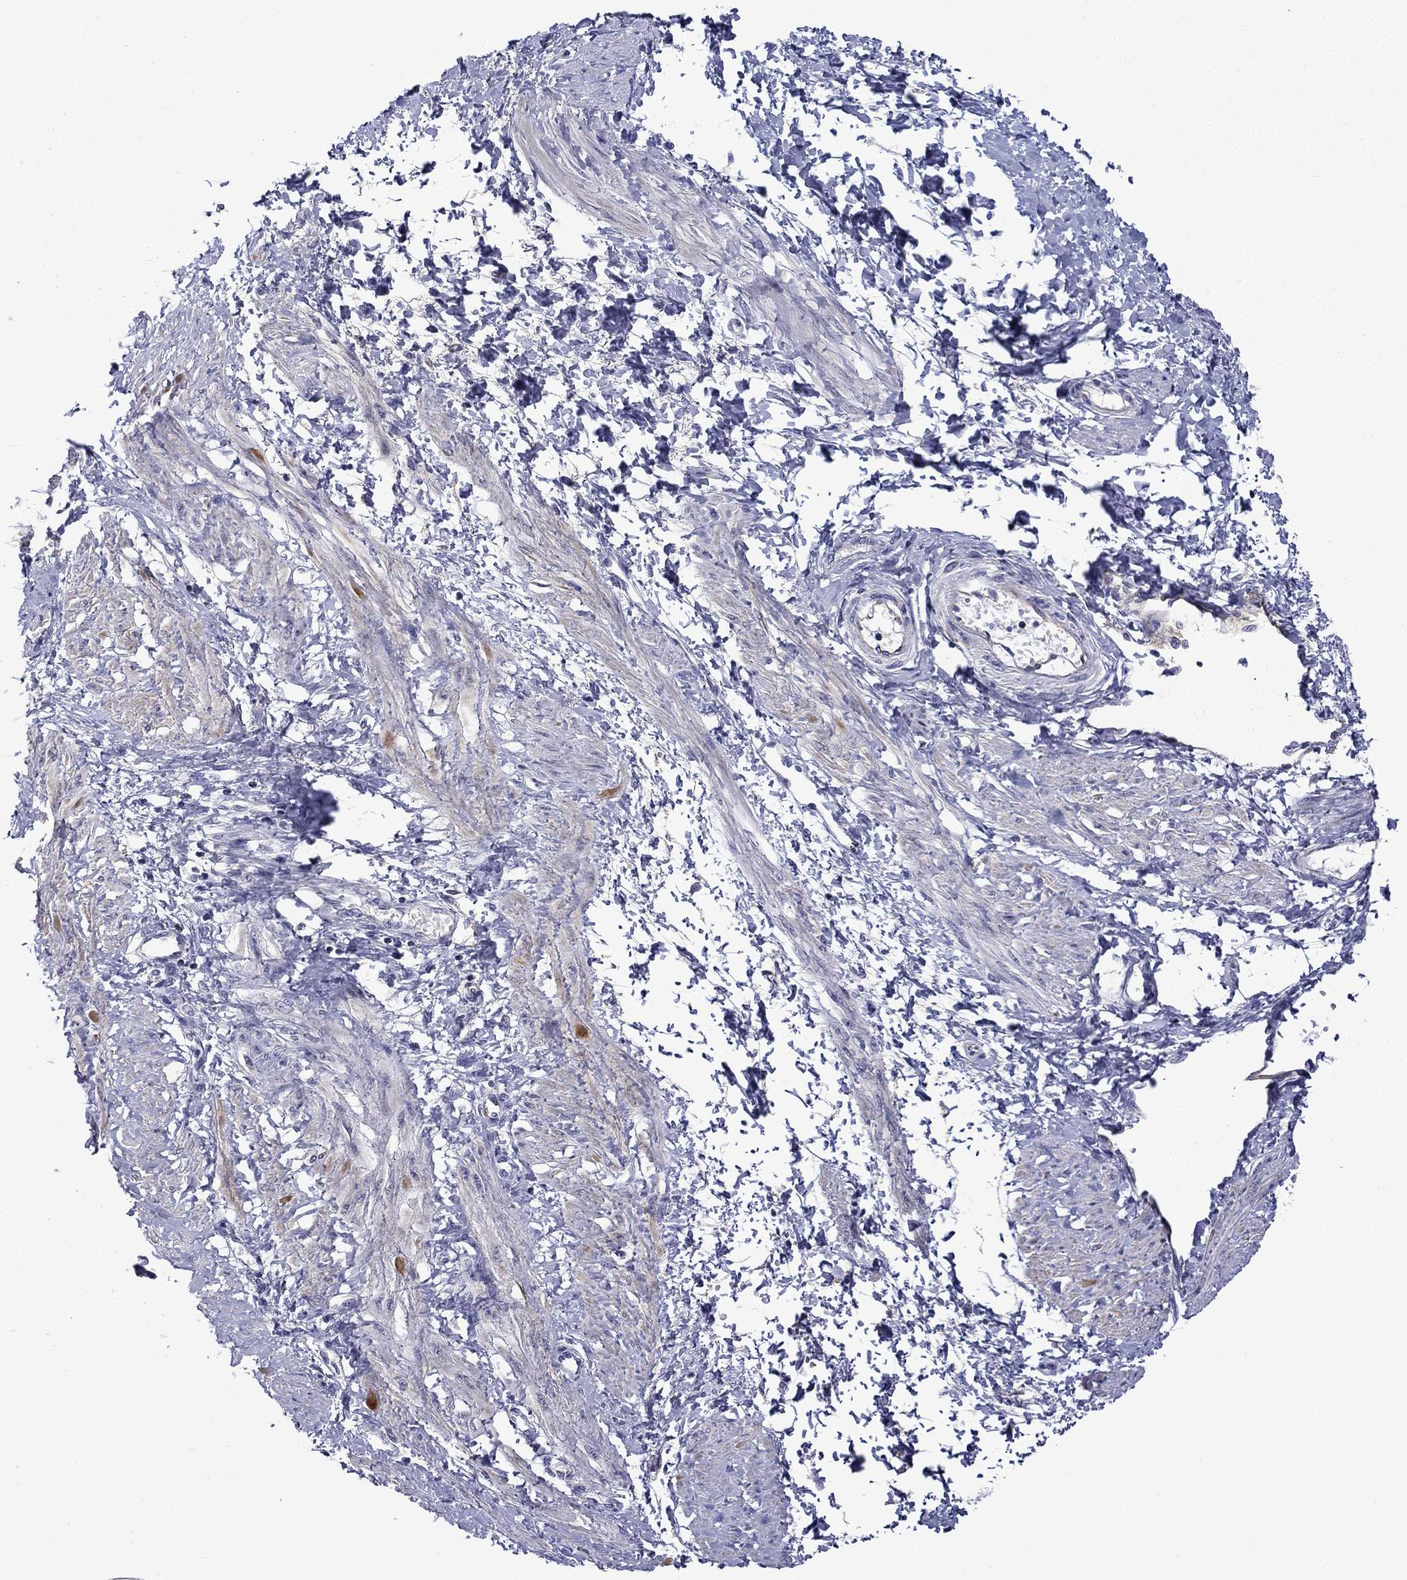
{"staining": {"intensity": "negative", "quantity": "none", "location": "none"}, "tissue": "smooth muscle", "cell_type": "Smooth muscle cells", "image_type": "normal", "snomed": [{"axis": "morphology", "description": "Normal tissue, NOS"}, {"axis": "topography", "description": "Smooth muscle"}, {"axis": "topography", "description": "Uterus"}], "caption": "Smooth muscle cells show no significant protein expression in benign smooth muscle.", "gene": "LMO7", "patient": {"sex": "female", "age": 39}}